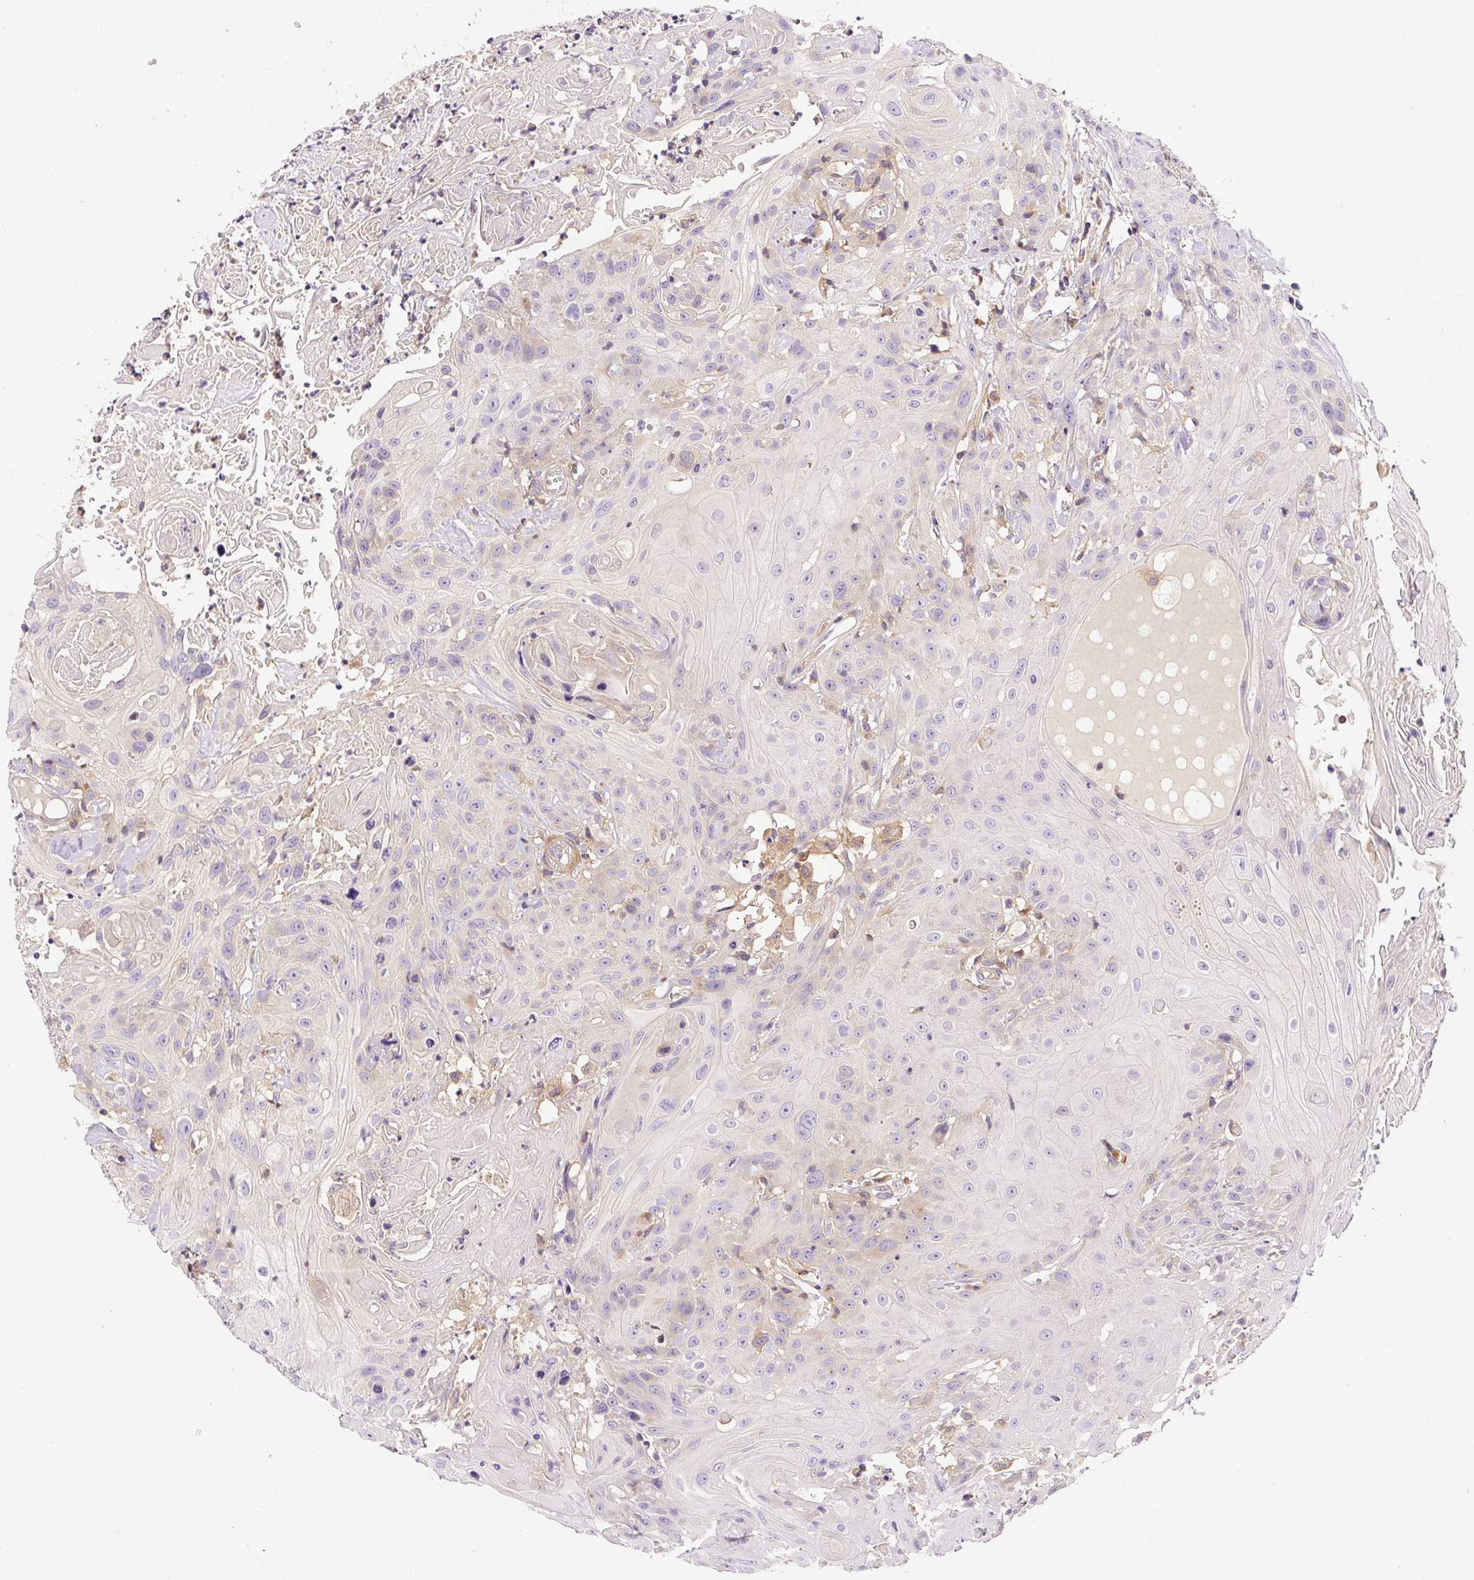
{"staining": {"intensity": "negative", "quantity": "none", "location": "none"}, "tissue": "head and neck cancer", "cell_type": "Tumor cells", "image_type": "cancer", "snomed": [{"axis": "morphology", "description": "Squamous cell carcinoma, NOS"}, {"axis": "topography", "description": "Skin"}, {"axis": "topography", "description": "Head-Neck"}], "caption": "A high-resolution micrograph shows IHC staining of squamous cell carcinoma (head and neck), which exhibits no significant staining in tumor cells.", "gene": "CCDC28A", "patient": {"sex": "male", "age": 80}}